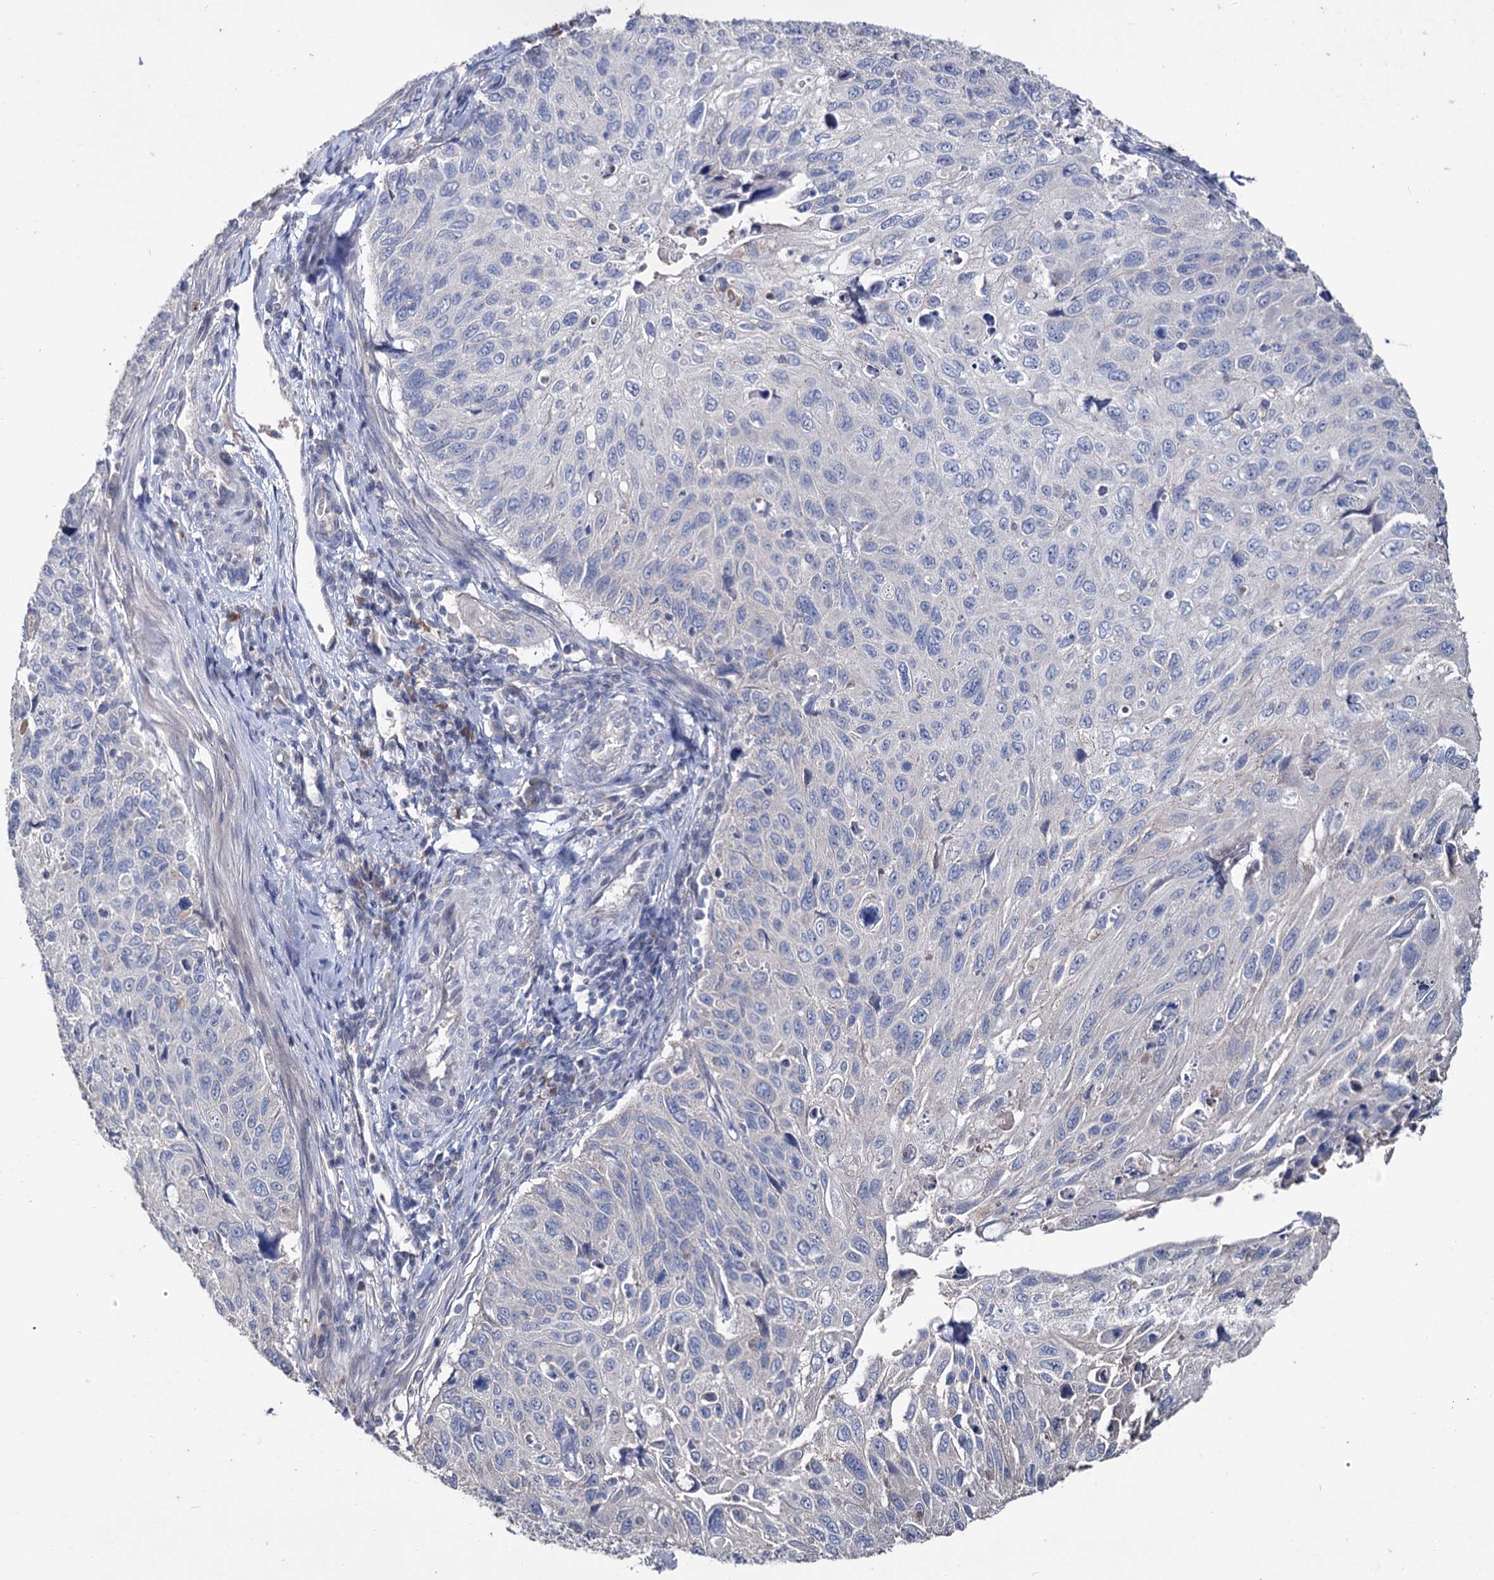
{"staining": {"intensity": "negative", "quantity": "none", "location": "none"}, "tissue": "cervical cancer", "cell_type": "Tumor cells", "image_type": "cancer", "snomed": [{"axis": "morphology", "description": "Squamous cell carcinoma, NOS"}, {"axis": "topography", "description": "Cervix"}], "caption": "A micrograph of human cervical squamous cell carcinoma is negative for staining in tumor cells. (DAB (3,3'-diaminobenzidine) IHC, high magnification).", "gene": "EPB41L5", "patient": {"sex": "female", "age": 70}}